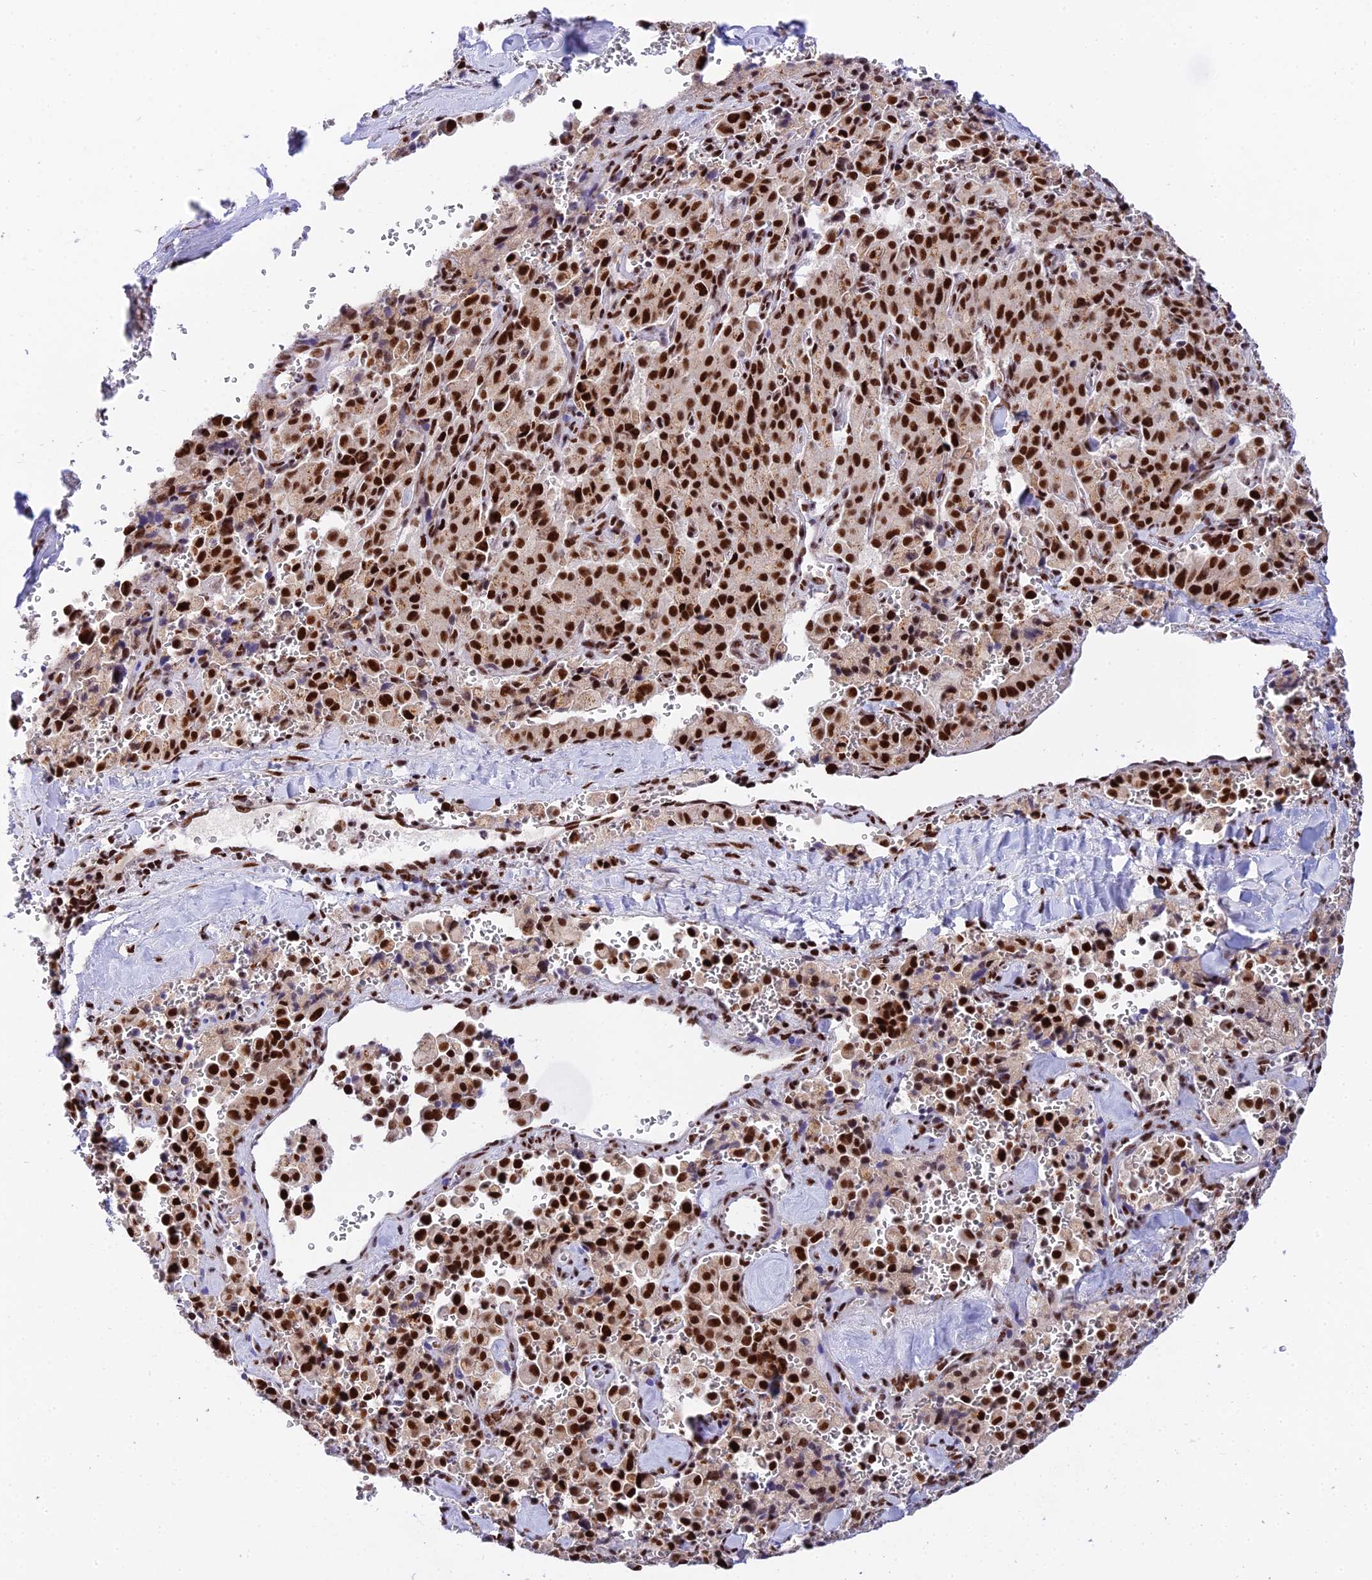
{"staining": {"intensity": "strong", "quantity": ">75%", "location": "nuclear"}, "tissue": "pancreatic cancer", "cell_type": "Tumor cells", "image_type": "cancer", "snomed": [{"axis": "morphology", "description": "Adenocarcinoma, NOS"}, {"axis": "topography", "description": "Pancreas"}], "caption": "Immunohistochemistry (DAB) staining of pancreatic cancer demonstrates strong nuclear protein positivity in about >75% of tumor cells.", "gene": "USP22", "patient": {"sex": "male", "age": 65}}